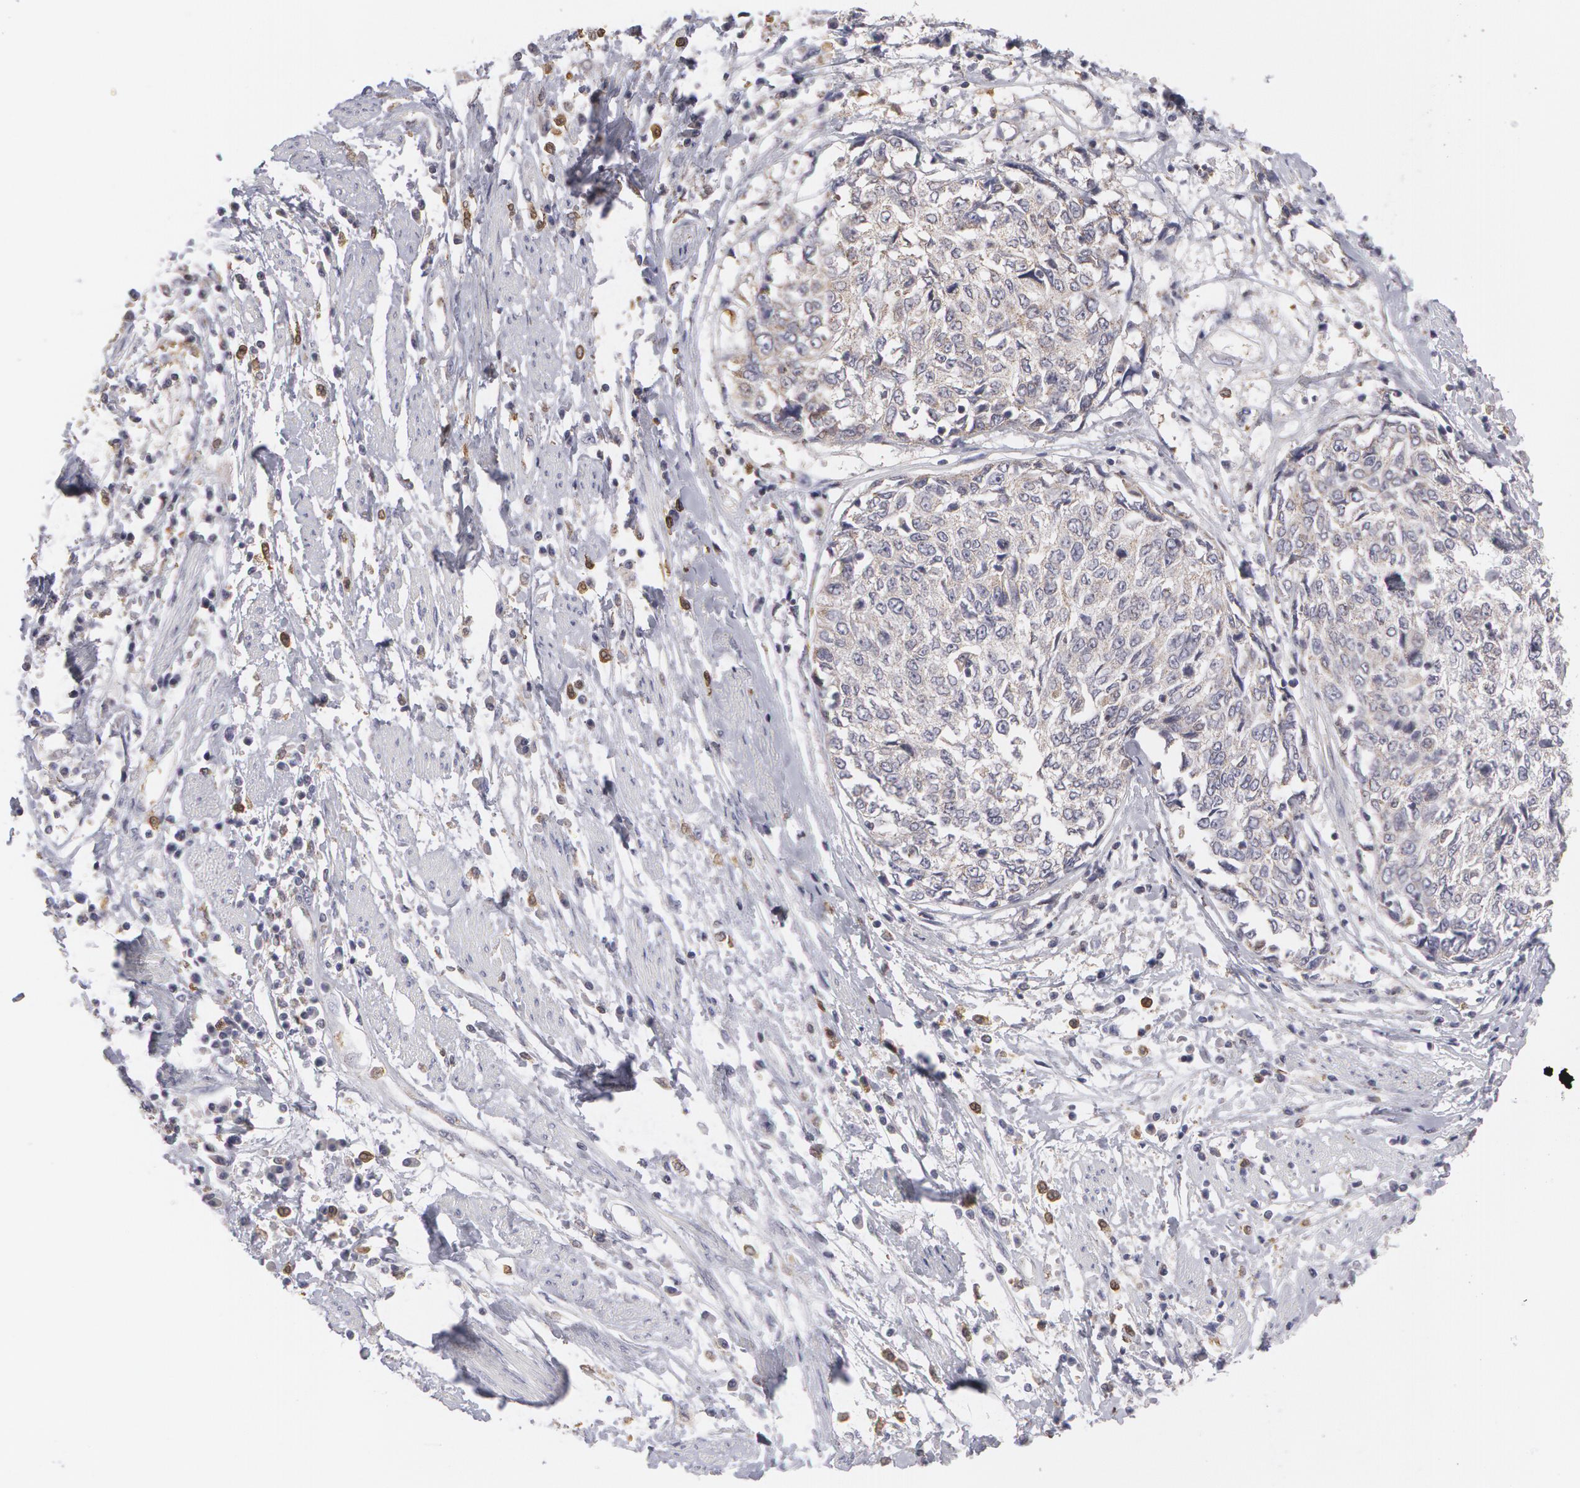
{"staining": {"intensity": "weak", "quantity": ">75%", "location": "cytoplasmic/membranous"}, "tissue": "cervical cancer", "cell_type": "Tumor cells", "image_type": "cancer", "snomed": [{"axis": "morphology", "description": "Squamous cell carcinoma, NOS"}, {"axis": "topography", "description": "Cervix"}], "caption": "Tumor cells display weak cytoplasmic/membranous expression in about >75% of cells in squamous cell carcinoma (cervical).", "gene": "CAT", "patient": {"sex": "female", "age": 57}}